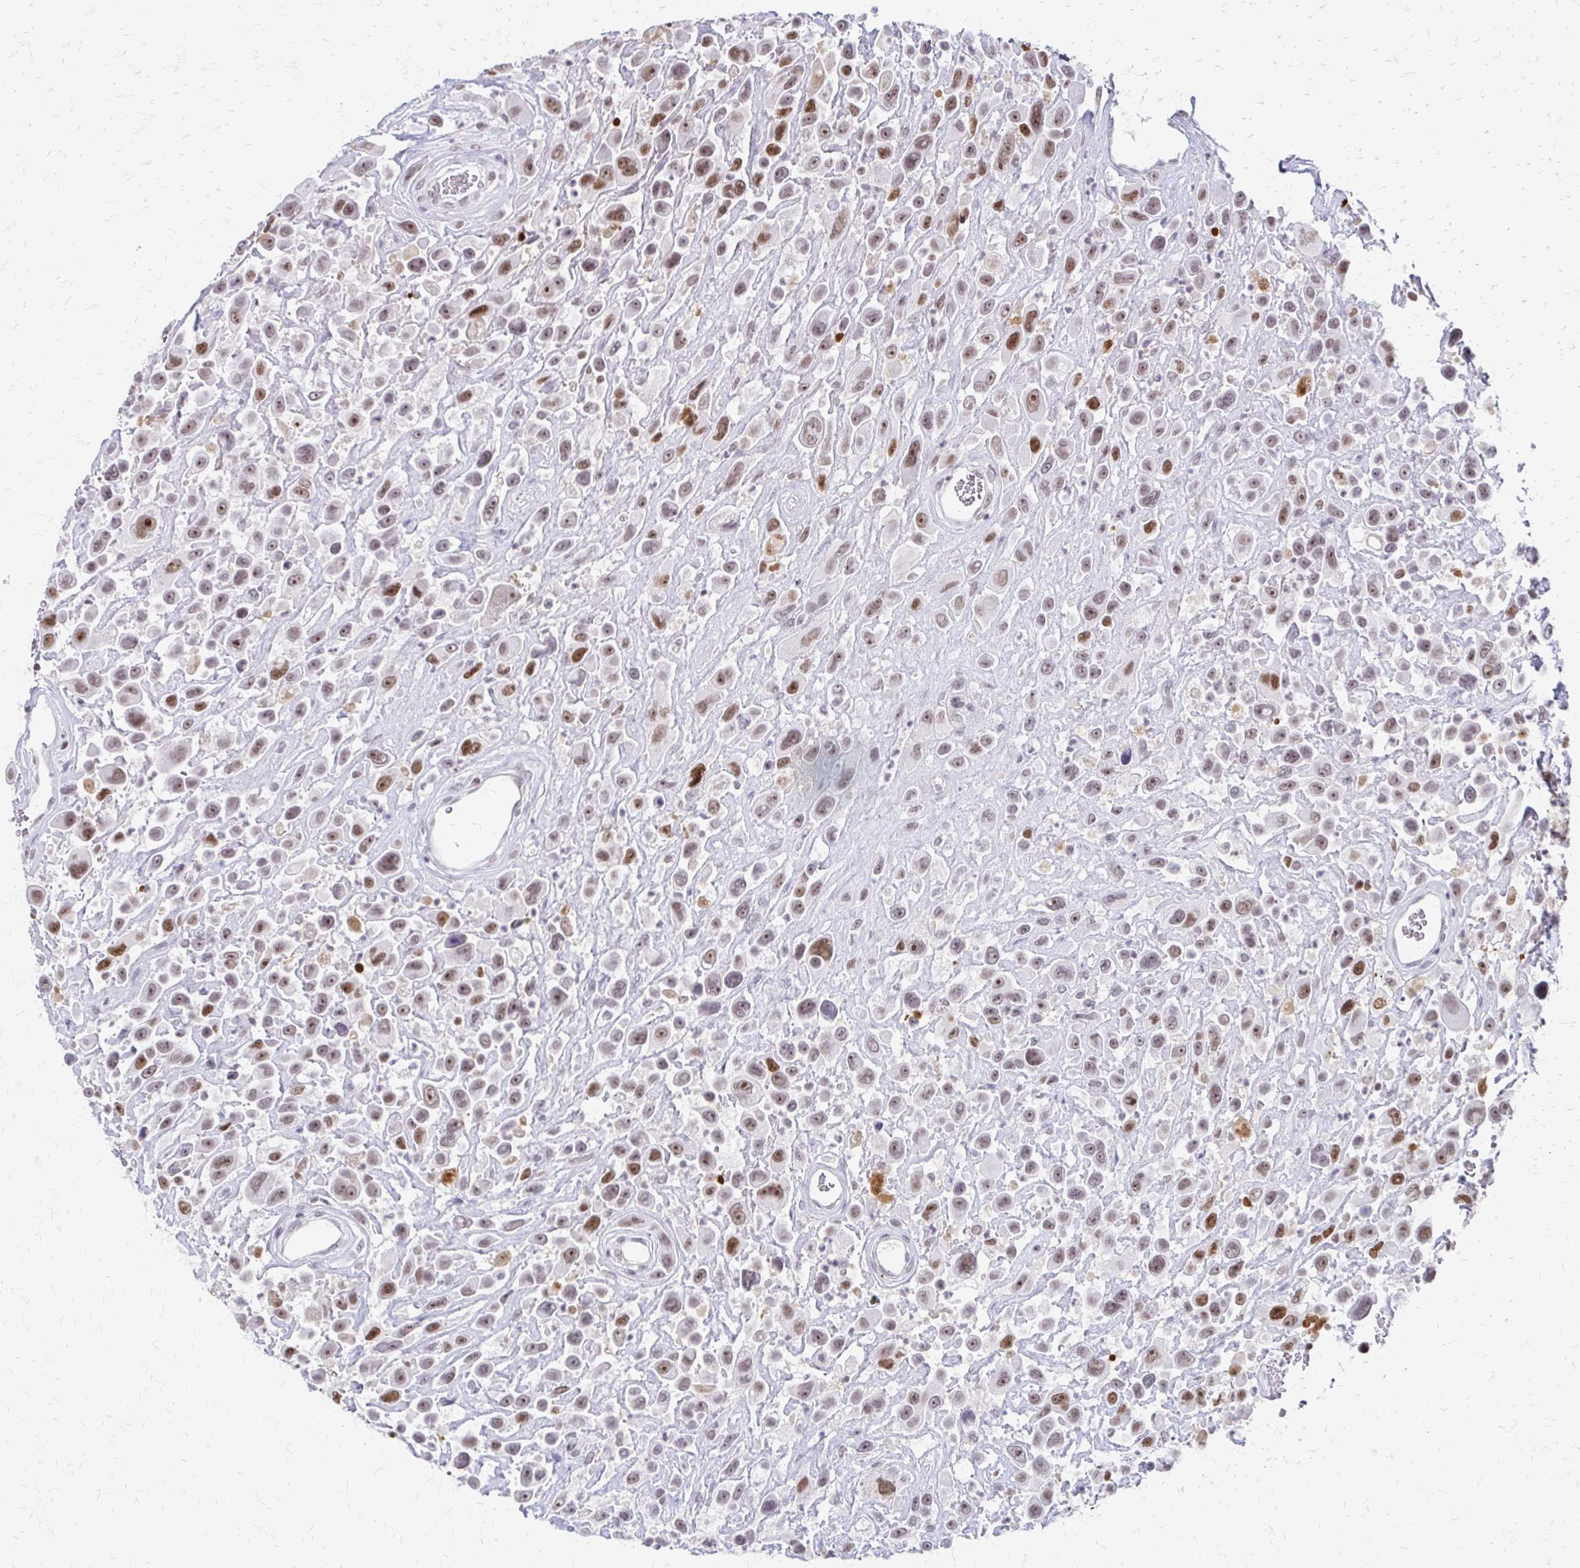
{"staining": {"intensity": "moderate", "quantity": ">75%", "location": "nuclear"}, "tissue": "urothelial cancer", "cell_type": "Tumor cells", "image_type": "cancer", "snomed": [{"axis": "morphology", "description": "Urothelial carcinoma, High grade"}, {"axis": "topography", "description": "Urinary bladder"}], "caption": "Immunohistochemistry (IHC) (DAB) staining of urothelial cancer demonstrates moderate nuclear protein positivity in approximately >75% of tumor cells.", "gene": "EED", "patient": {"sex": "male", "age": 53}}